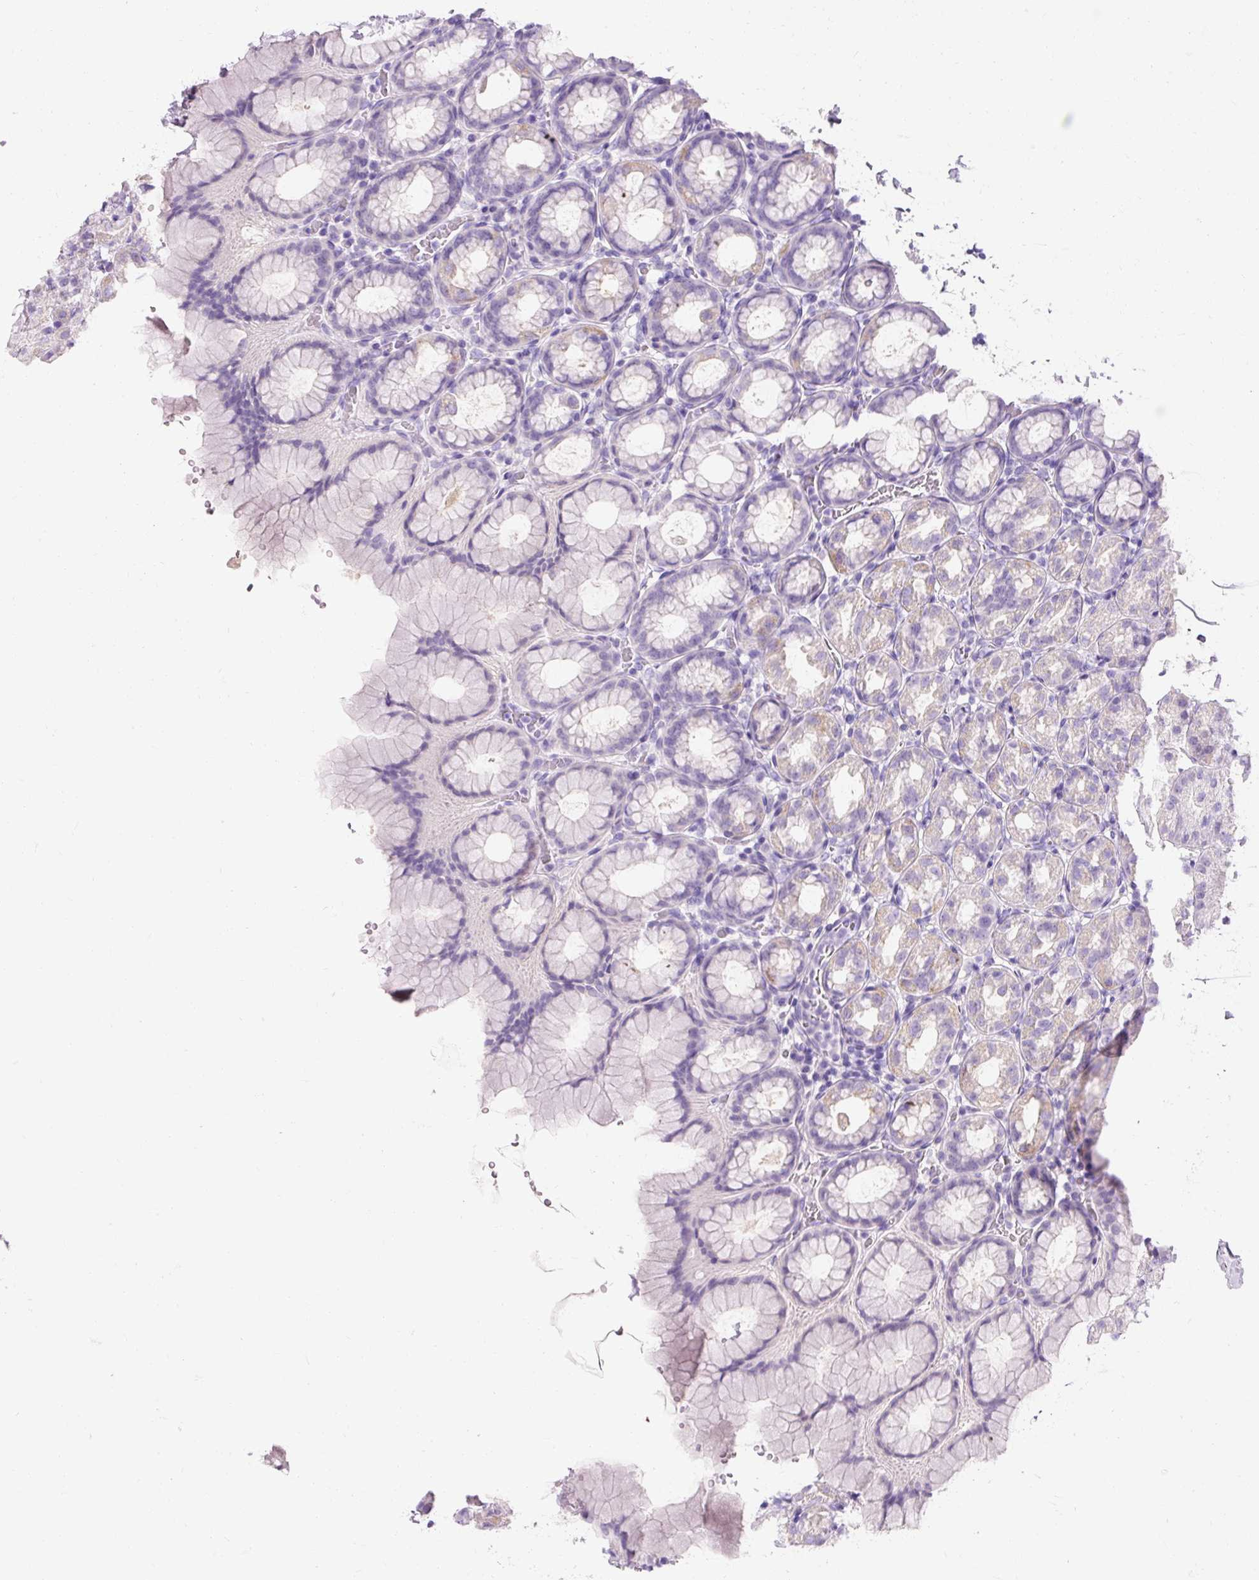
{"staining": {"intensity": "weak", "quantity": "<25%", "location": "cytoplasmic/membranous"}, "tissue": "stomach", "cell_type": "Glandular cells", "image_type": "normal", "snomed": [{"axis": "morphology", "description": "Normal tissue, NOS"}, {"axis": "topography", "description": "Stomach, upper"}], "caption": "Immunohistochemical staining of unremarkable human stomach displays no significant staining in glandular cells.", "gene": "TMEM213", "patient": {"sex": "female", "age": 81}}